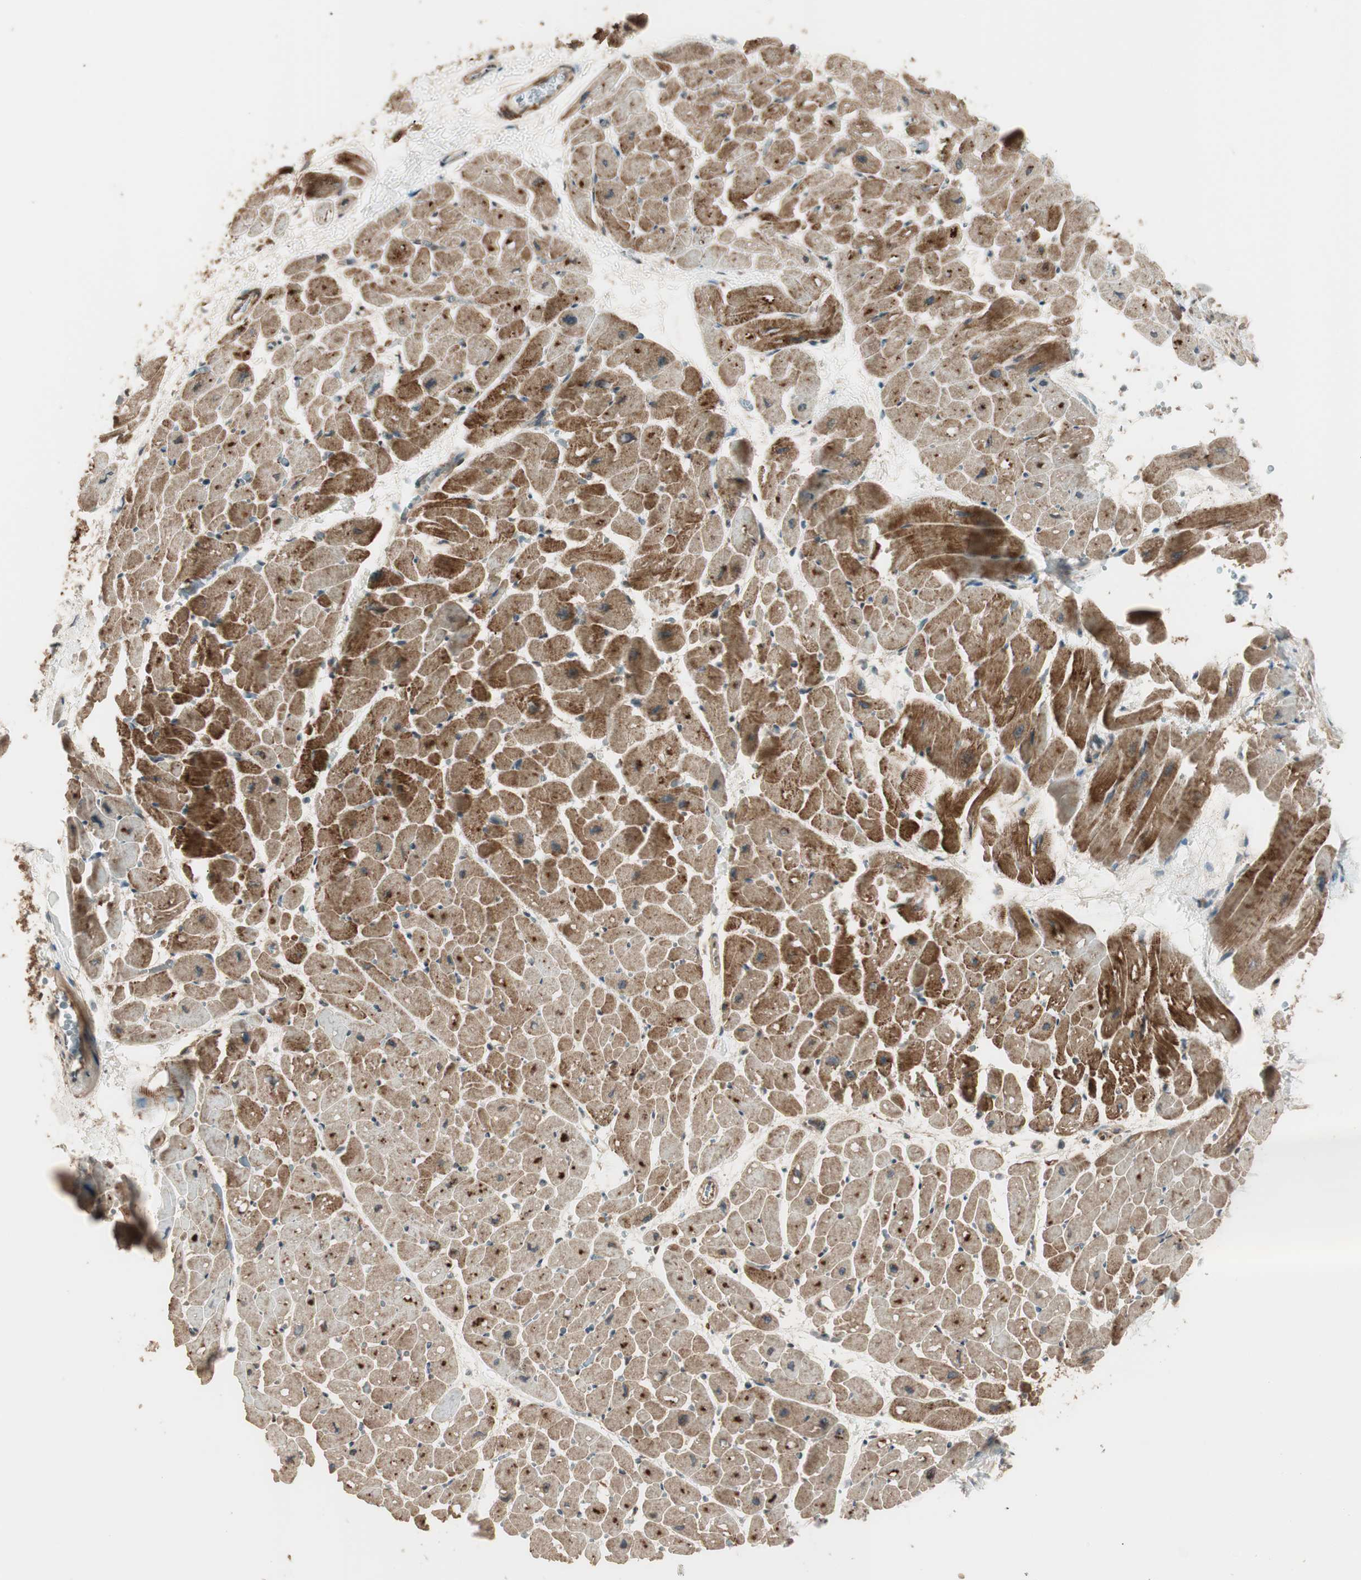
{"staining": {"intensity": "strong", "quantity": ">75%", "location": "cytoplasmic/membranous,nuclear"}, "tissue": "heart muscle", "cell_type": "Cardiomyocytes", "image_type": "normal", "snomed": [{"axis": "morphology", "description": "Normal tissue, NOS"}, {"axis": "topography", "description": "Heart"}], "caption": "Heart muscle stained with a brown dye reveals strong cytoplasmic/membranous,nuclear positive positivity in about >75% of cardiomyocytes.", "gene": "CNOT4", "patient": {"sex": "male", "age": 45}}